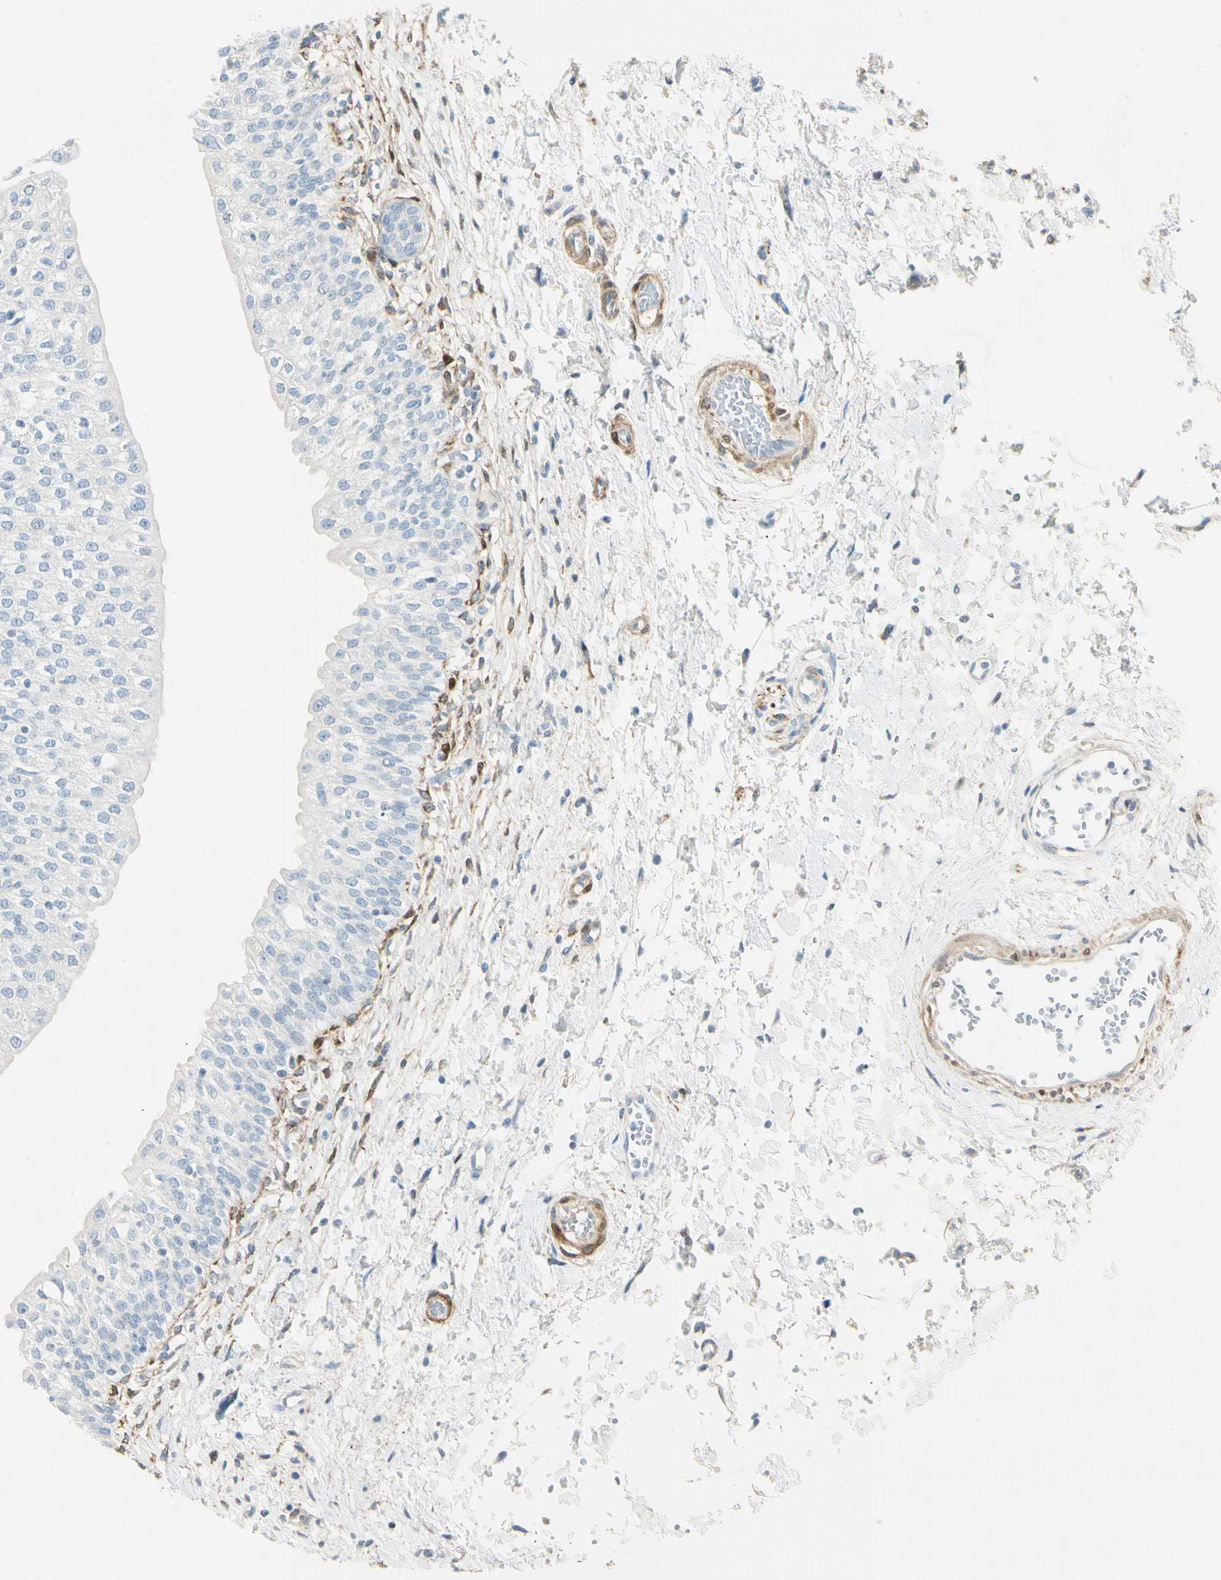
{"staining": {"intensity": "negative", "quantity": "none", "location": "none"}, "tissue": "urinary bladder", "cell_type": "Urothelial cells", "image_type": "normal", "snomed": [{"axis": "morphology", "description": "Normal tissue, NOS"}, {"axis": "topography", "description": "Urinary bladder"}], "caption": "Immunohistochemistry (IHC) micrograph of benign urinary bladder stained for a protein (brown), which displays no staining in urothelial cells. (DAB immunohistochemistry (IHC) with hematoxylin counter stain).", "gene": "AMPH", "patient": {"sex": "male", "age": 55}}